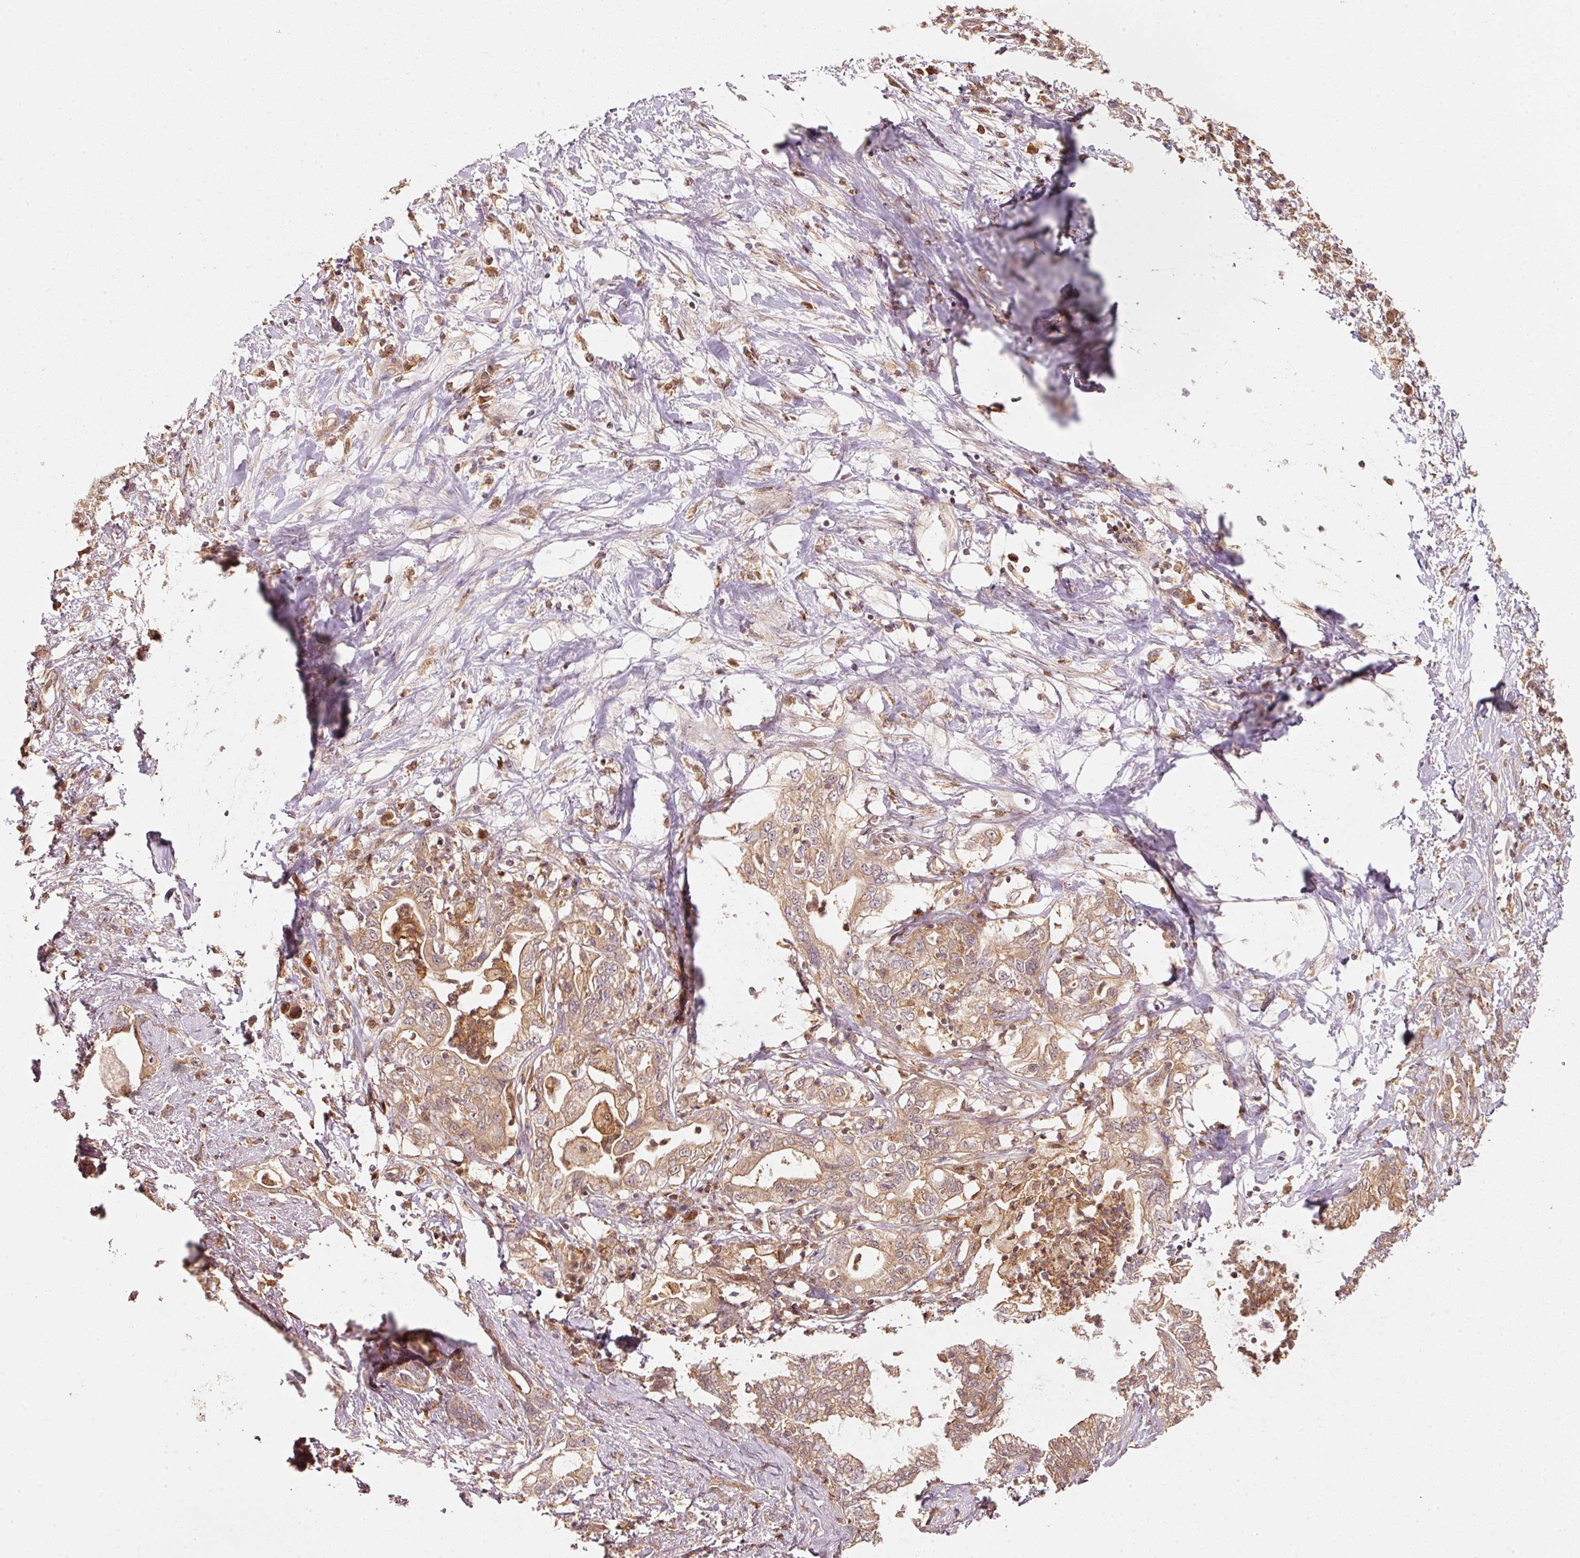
{"staining": {"intensity": "moderate", "quantity": ">75%", "location": "cytoplasmic/membranous"}, "tissue": "pancreatic cancer", "cell_type": "Tumor cells", "image_type": "cancer", "snomed": [{"axis": "morphology", "description": "Adenocarcinoma, NOS"}, {"axis": "topography", "description": "Pancreas"}], "caption": "Pancreatic cancer (adenocarcinoma) tissue exhibits moderate cytoplasmic/membranous positivity in approximately >75% of tumor cells, visualized by immunohistochemistry.", "gene": "RRAS2", "patient": {"sex": "female", "age": 73}}